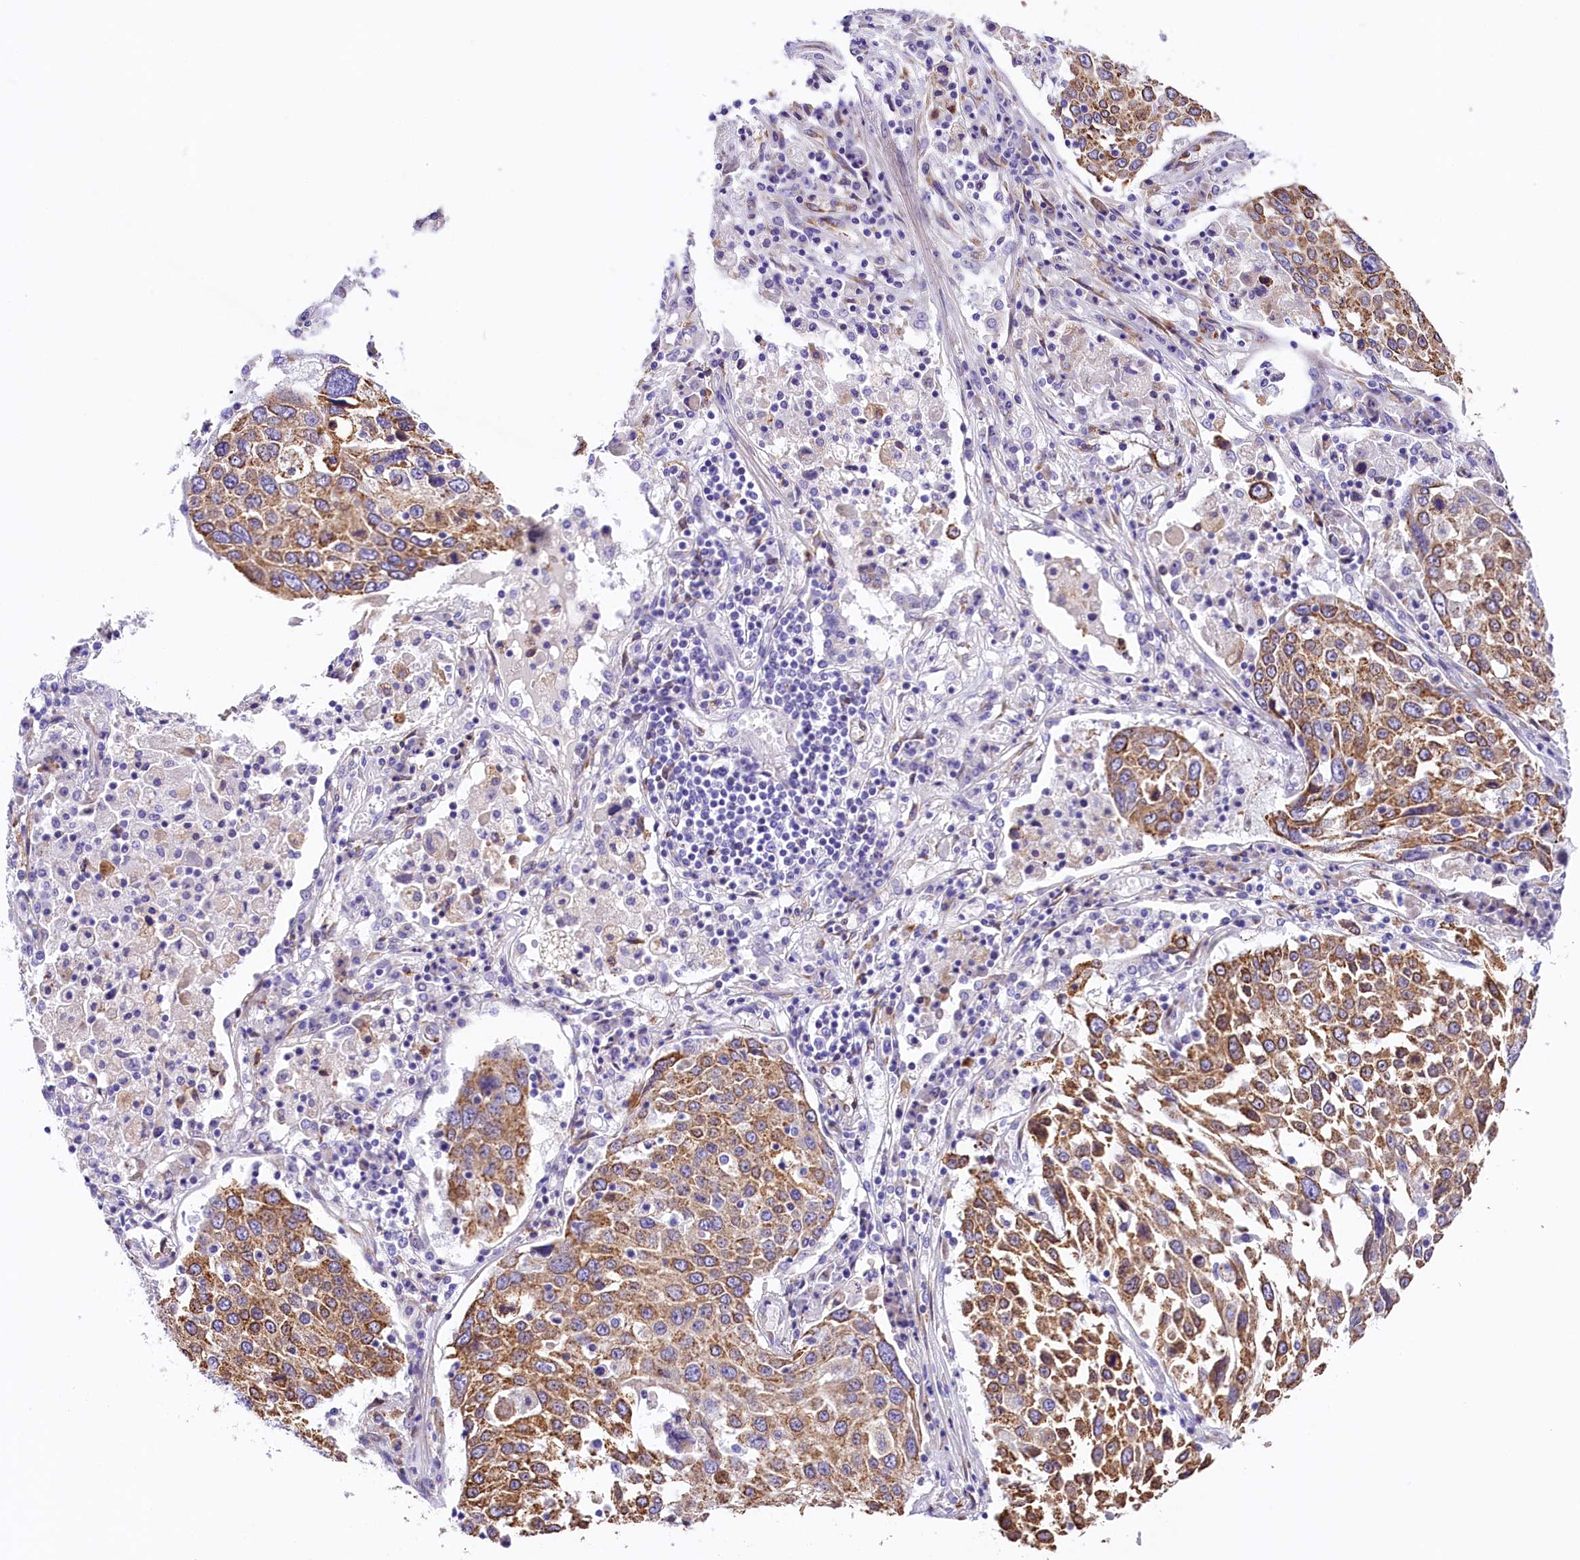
{"staining": {"intensity": "moderate", "quantity": ">75%", "location": "cytoplasmic/membranous"}, "tissue": "lung cancer", "cell_type": "Tumor cells", "image_type": "cancer", "snomed": [{"axis": "morphology", "description": "Squamous cell carcinoma, NOS"}, {"axis": "topography", "description": "Lung"}], "caption": "Tumor cells demonstrate medium levels of moderate cytoplasmic/membranous positivity in about >75% of cells in lung squamous cell carcinoma. Ihc stains the protein in brown and the nuclei are stained blue.", "gene": "ITGA1", "patient": {"sex": "male", "age": 65}}